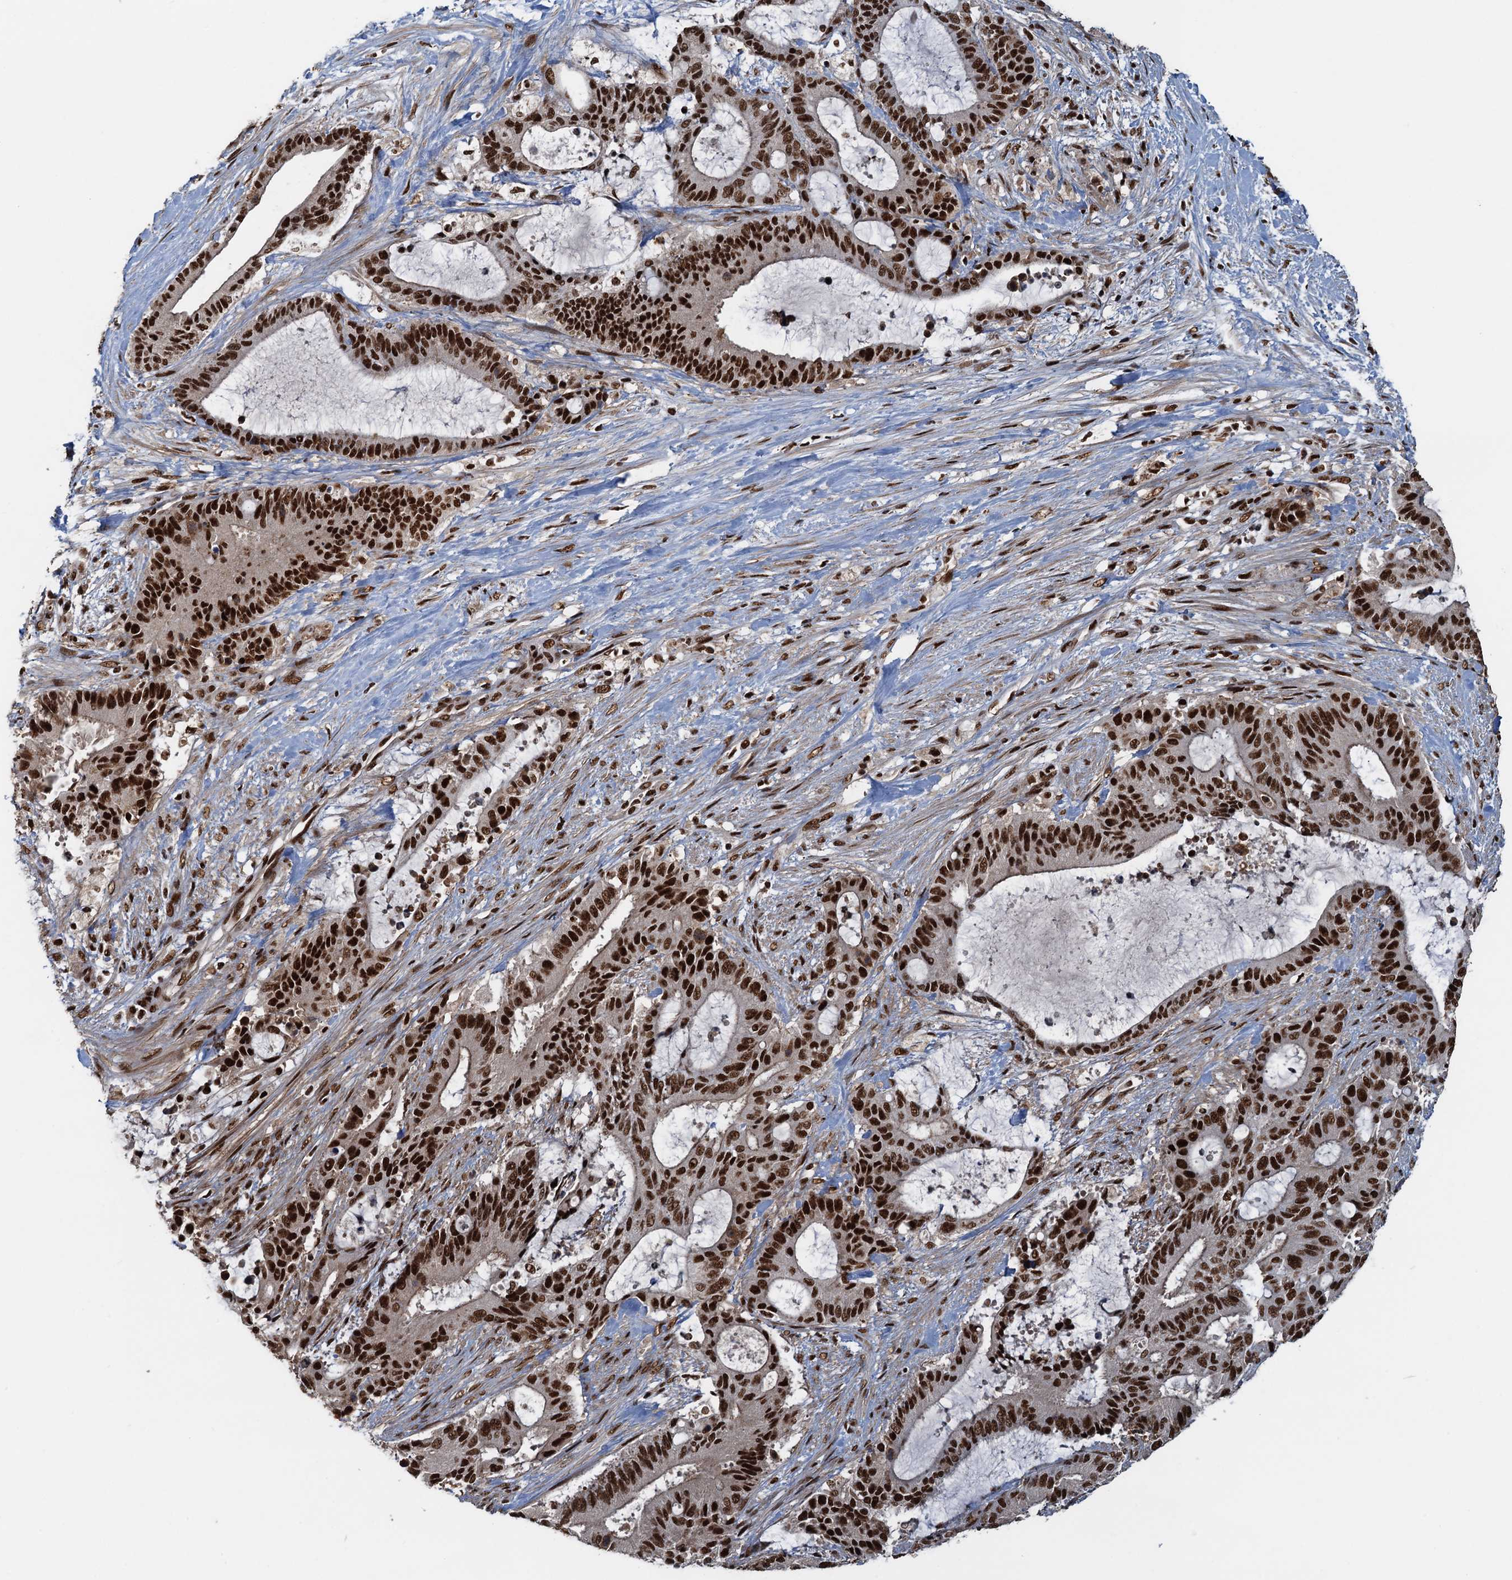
{"staining": {"intensity": "strong", "quantity": ">75%", "location": "nuclear"}, "tissue": "liver cancer", "cell_type": "Tumor cells", "image_type": "cancer", "snomed": [{"axis": "morphology", "description": "Normal tissue, NOS"}, {"axis": "morphology", "description": "Cholangiocarcinoma"}, {"axis": "topography", "description": "Liver"}, {"axis": "topography", "description": "Peripheral nerve tissue"}], "caption": "IHC (DAB (3,3'-diaminobenzidine)) staining of human cholangiocarcinoma (liver) shows strong nuclear protein staining in approximately >75% of tumor cells. The staining was performed using DAB (3,3'-diaminobenzidine) to visualize the protein expression in brown, while the nuclei were stained in blue with hematoxylin (Magnification: 20x).", "gene": "ZC3H18", "patient": {"sex": "female", "age": 73}}